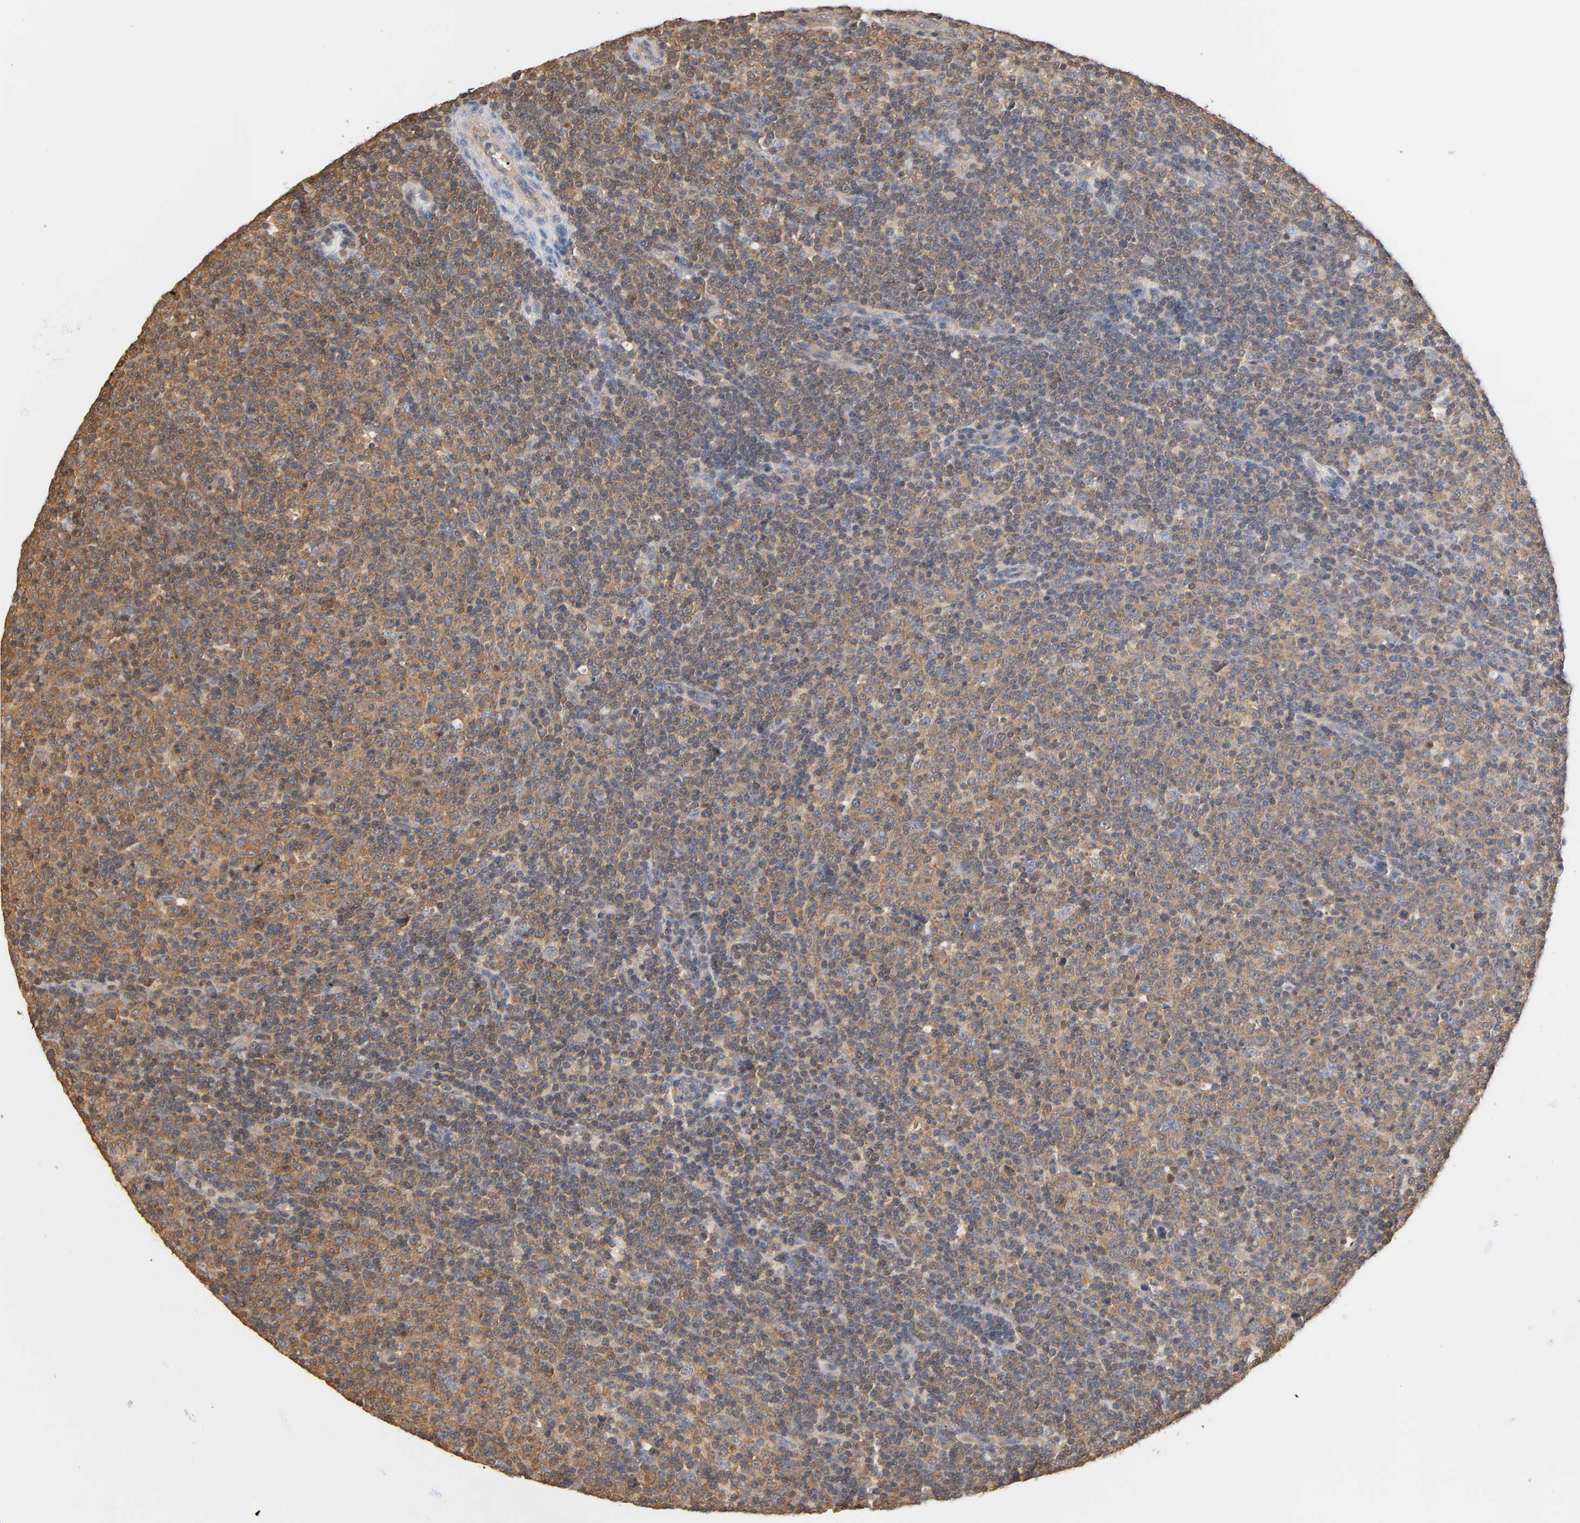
{"staining": {"intensity": "moderate", "quantity": ">75%", "location": "cytoplasmic/membranous"}, "tissue": "lymphoma", "cell_type": "Tumor cells", "image_type": "cancer", "snomed": [{"axis": "morphology", "description": "Malignant lymphoma, non-Hodgkin's type, Low grade"}, {"axis": "topography", "description": "Lymph node"}], "caption": "IHC staining of low-grade malignant lymphoma, non-Hodgkin's type, which displays medium levels of moderate cytoplasmic/membranous positivity in approximately >75% of tumor cells indicating moderate cytoplasmic/membranous protein staining. The staining was performed using DAB (3,3'-diaminobenzidine) (brown) for protein detection and nuclei were counterstained in hematoxylin (blue).", "gene": "ALDOA", "patient": {"sex": "male", "age": 70}}